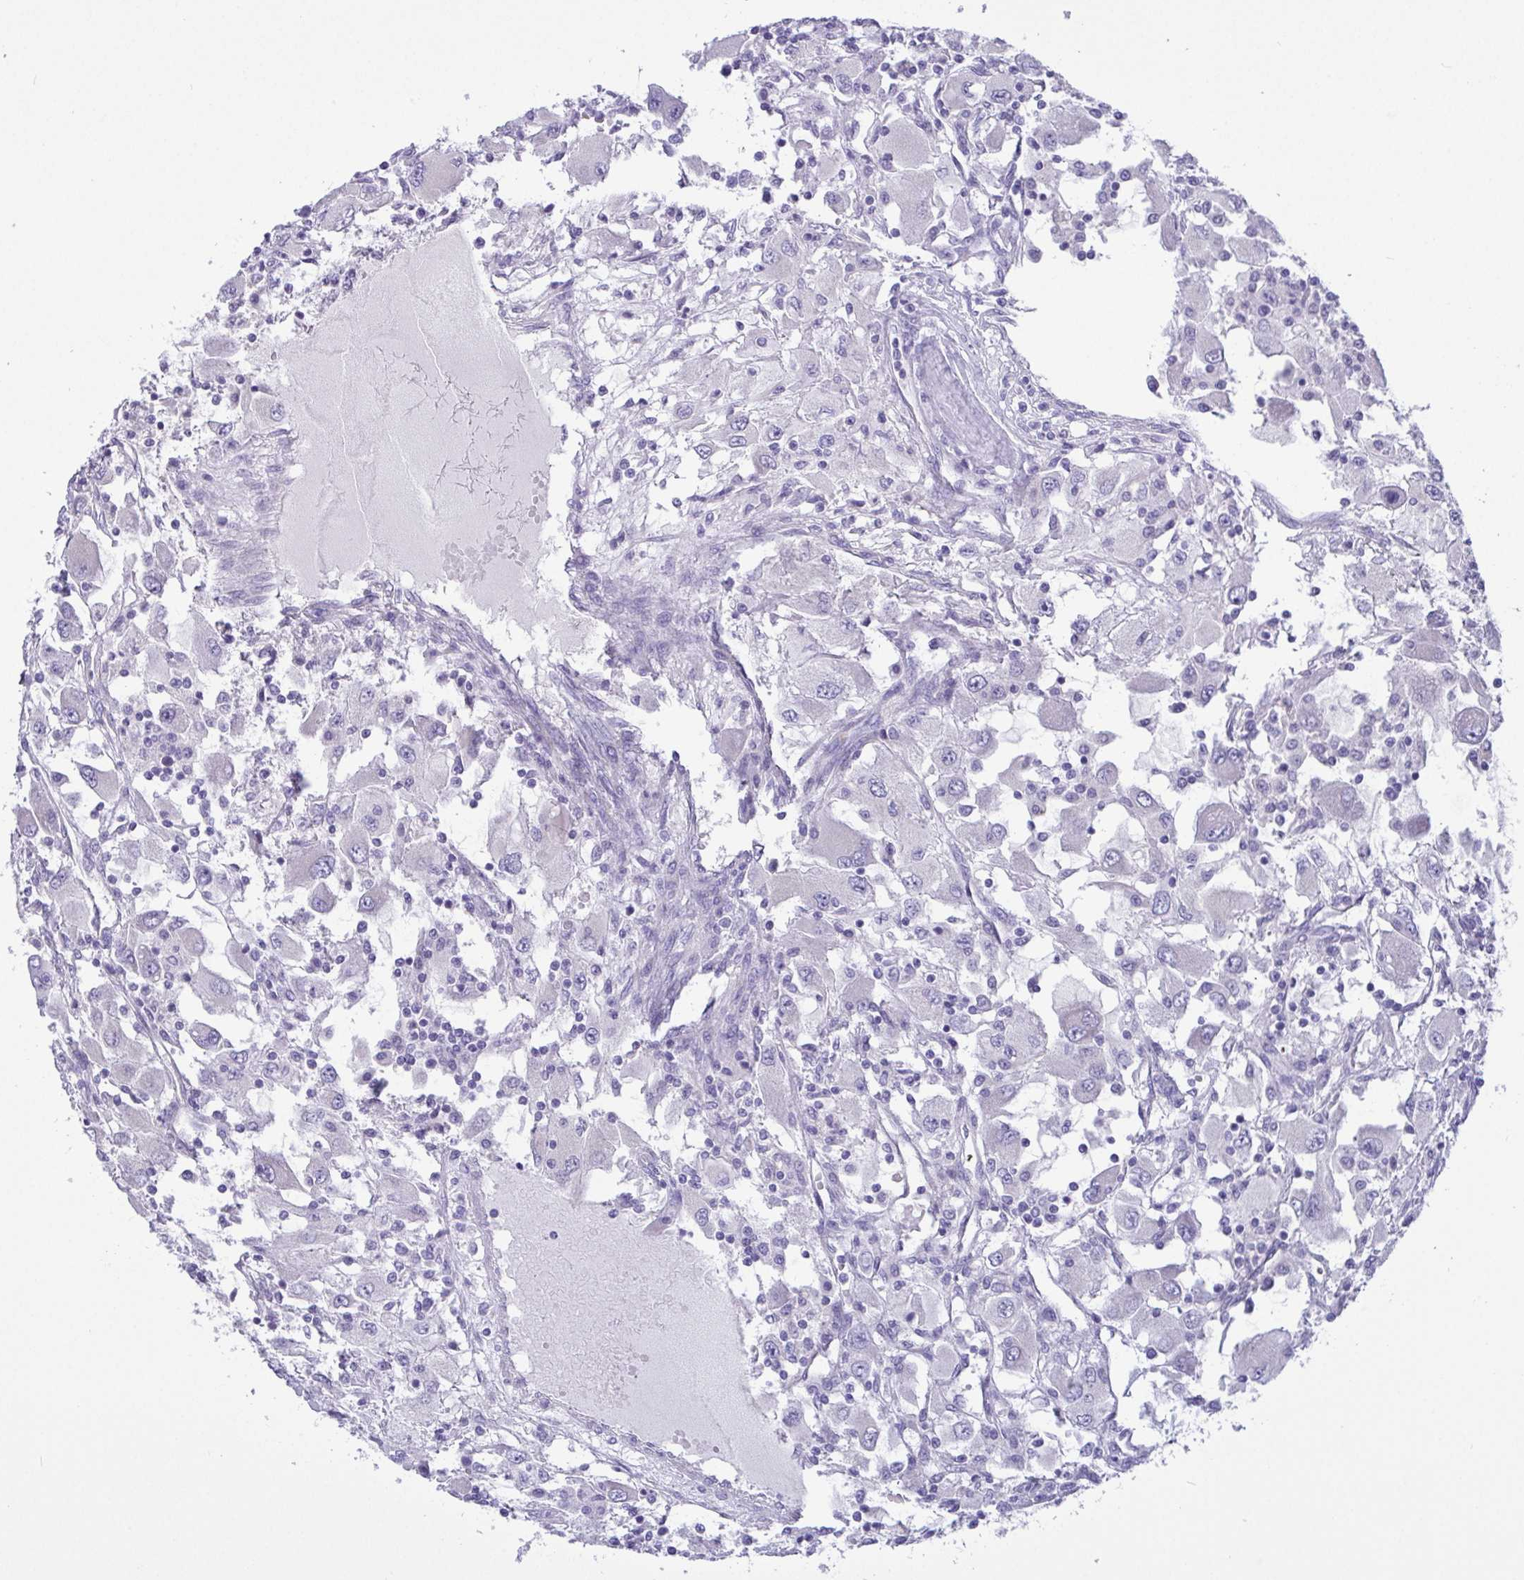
{"staining": {"intensity": "negative", "quantity": "none", "location": "none"}, "tissue": "renal cancer", "cell_type": "Tumor cells", "image_type": "cancer", "snomed": [{"axis": "morphology", "description": "Adenocarcinoma, NOS"}, {"axis": "topography", "description": "Kidney"}], "caption": "Tumor cells are negative for brown protein staining in renal cancer (adenocarcinoma).", "gene": "C4orf33", "patient": {"sex": "female", "age": 67}}